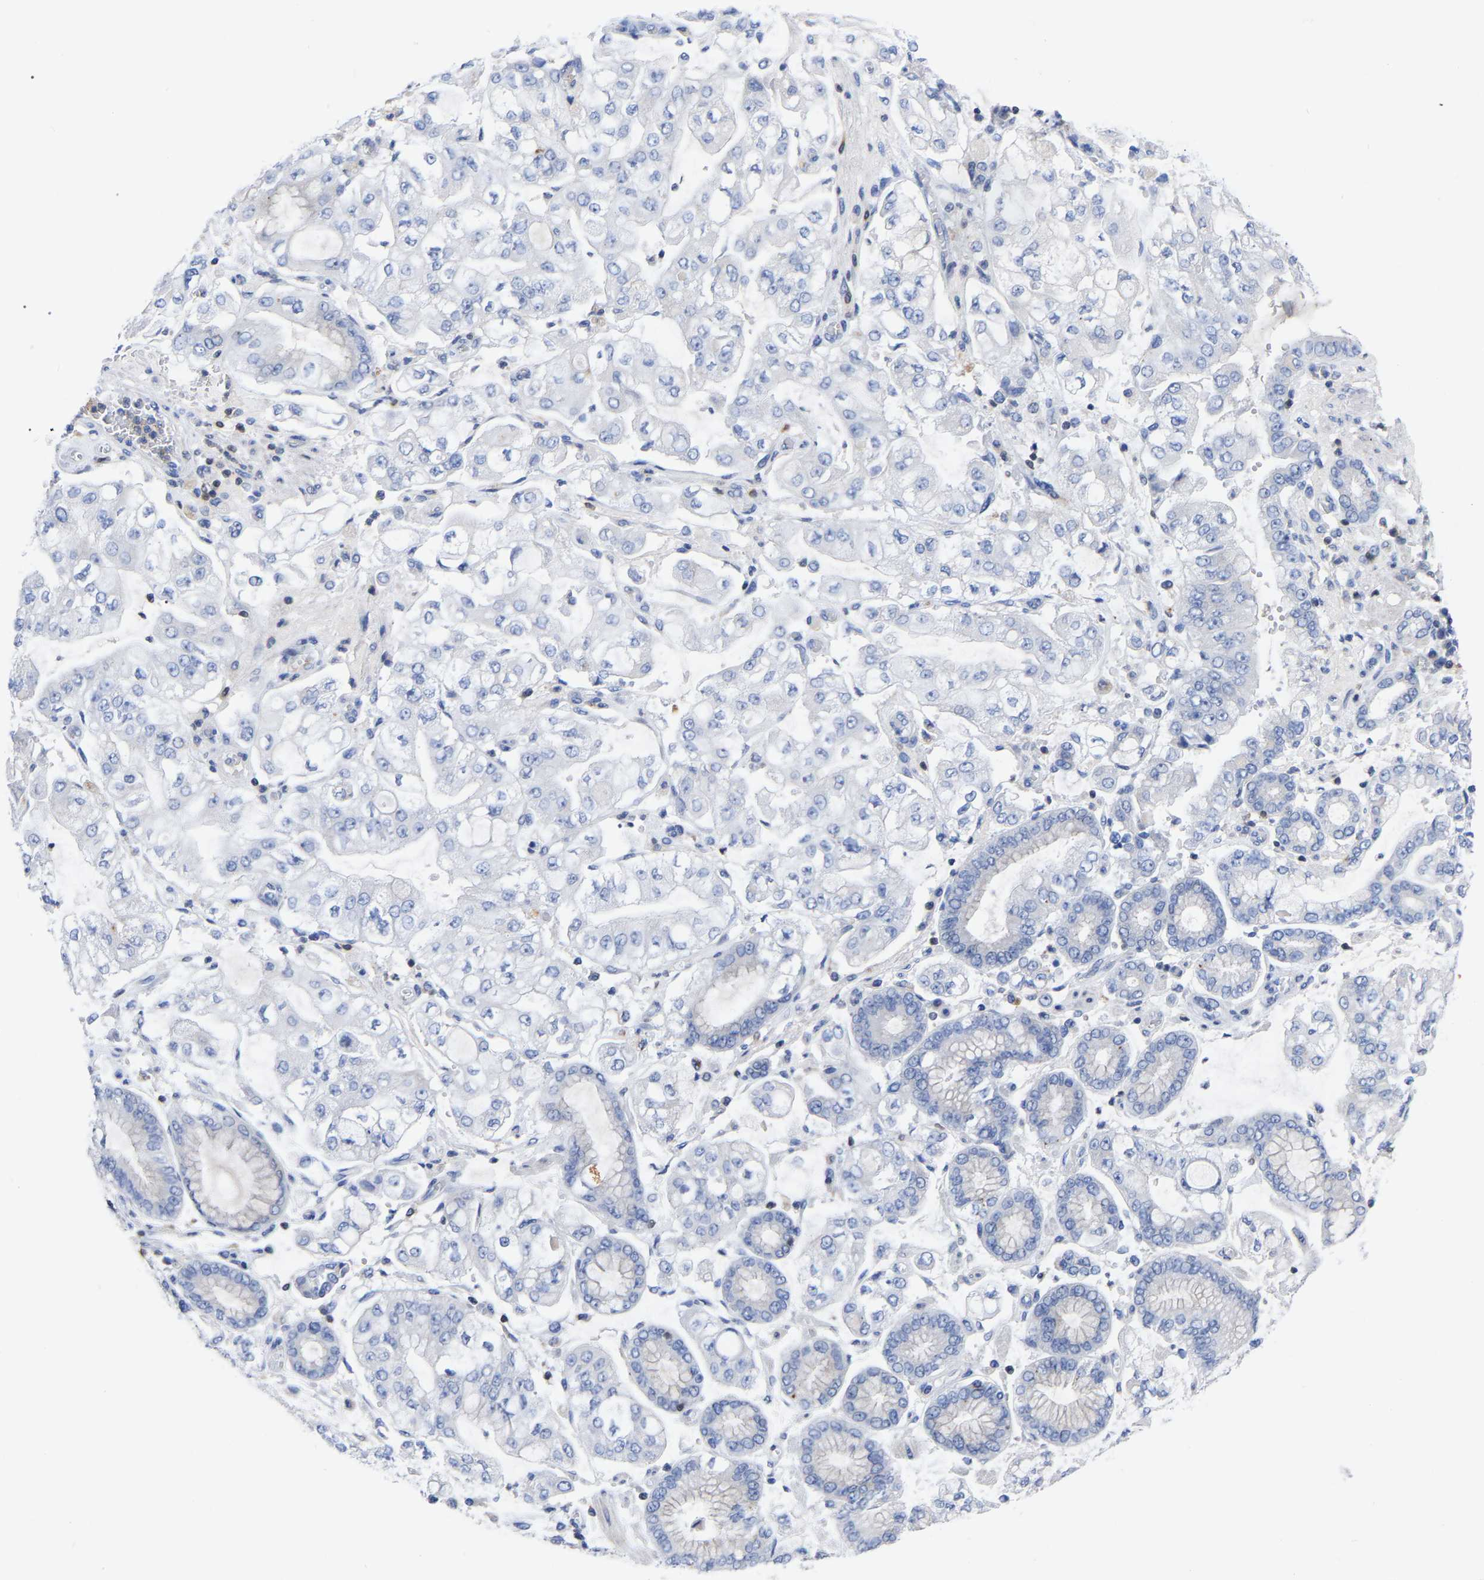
{"staining": {"intensity": "negative", "quantity": "none", "location": "none"}, "tissue": "stomach cancer", "cell_type": "Tumor cells", "image_type": "cancer", "snomed": [{"axis": "morphology", "description": "Adenocarcinoma, NOS"}, {"axis": "topography", "description": "Stomach"}], "caption": "DAB immunohistochemical staining of adenocarcinoma (stomach) exhibits no significant staining in tumor cells.", "gene": "PTPN7", "patient": {"sex": "male", "age": 76}}